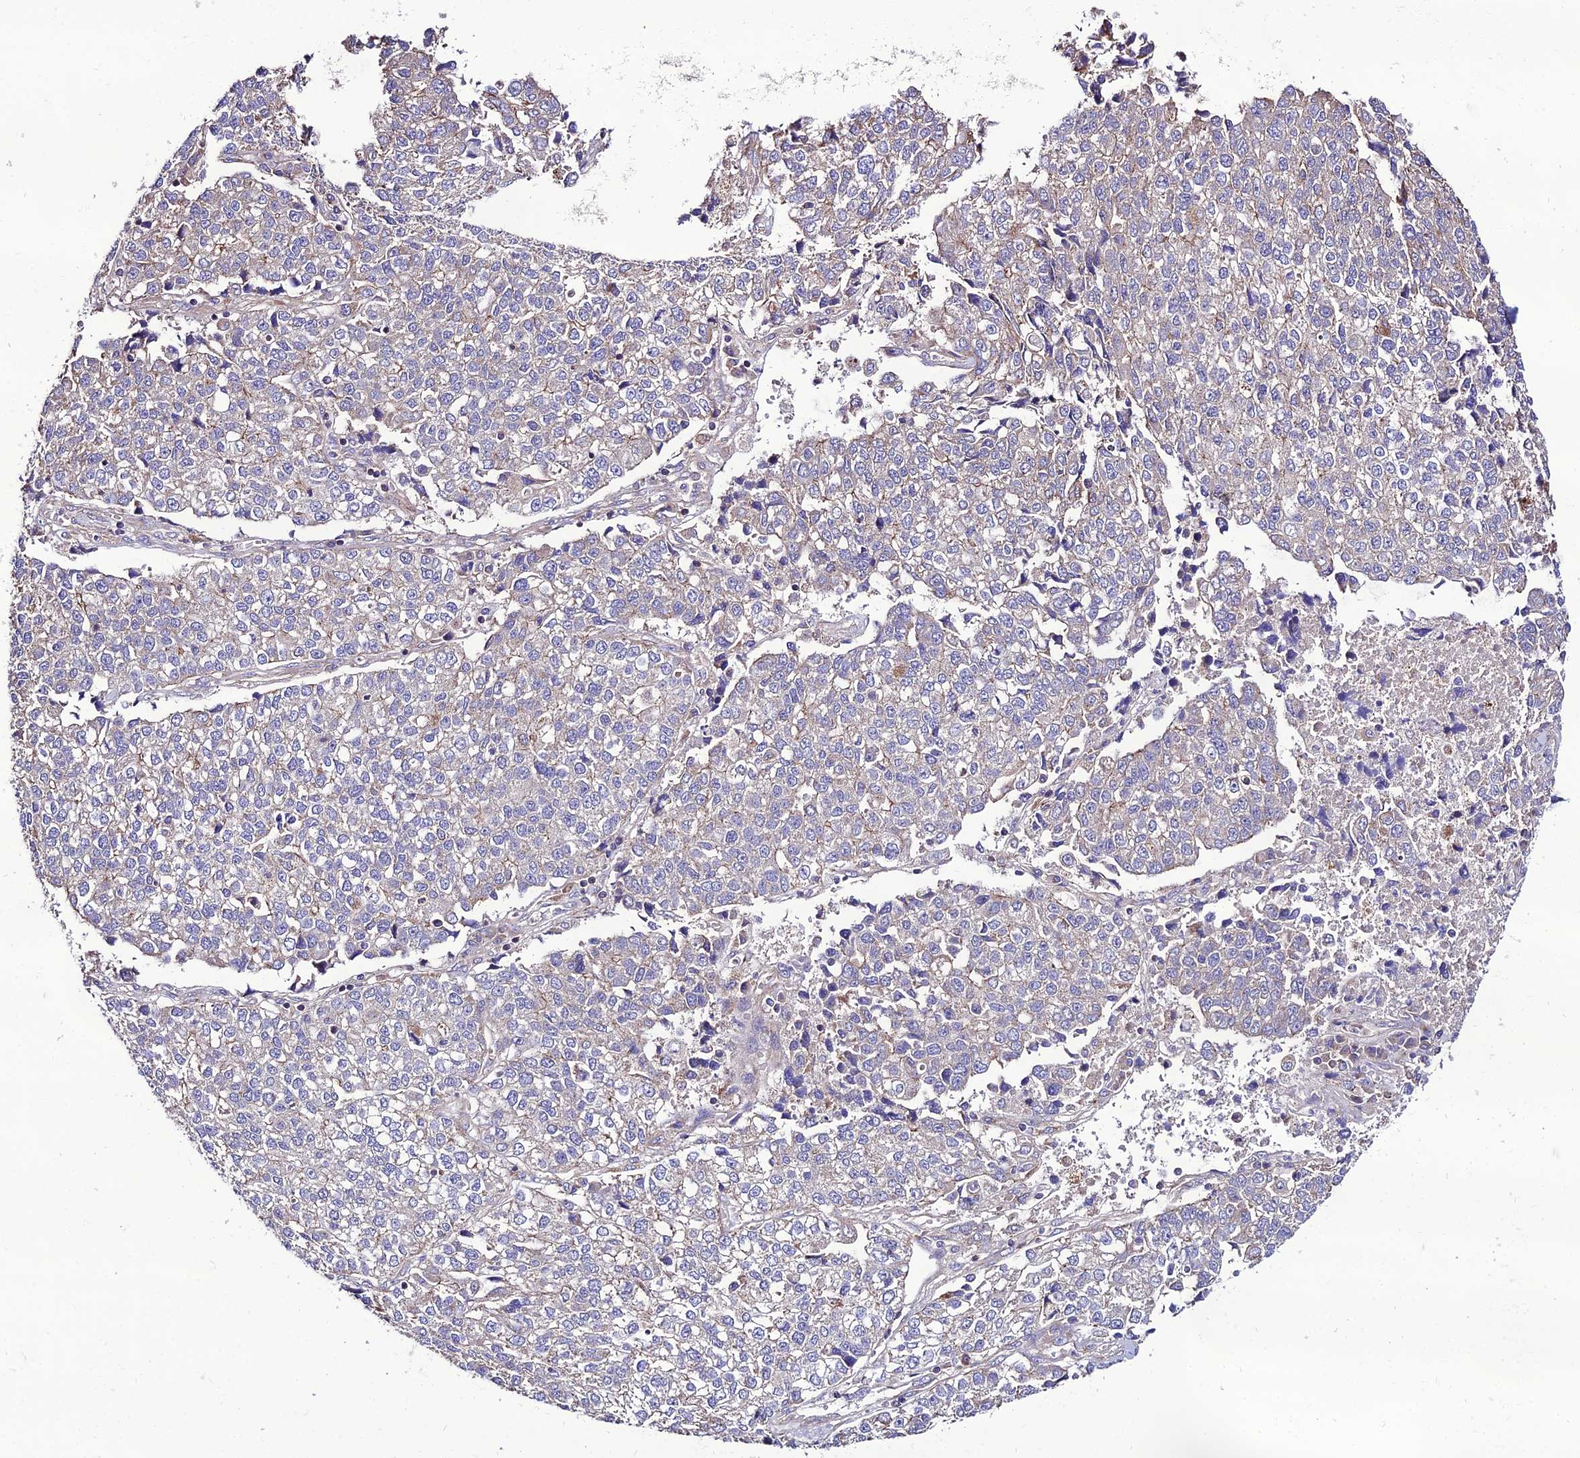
{"staining": {"intensity": "negative", "quantity": "none", "location": "none"}, "tissue": "lung cancer", "cell_type": "Tumor cells", "image_type": "cancer", "snomed": [{"axis": "morphology", "description": "Adenocarcinoma, NOS"}, {"axis": "topography", "description": "Lung"}], "caption": "Immunohistochemistry (IHC) histopathology image of neoplastic tissue: human lung cancer (adenocarcinoma) stained with DAB exhibits no significant protein expression in tumor cells. (Immunohistochemistry, brightfield microscopy, high magnification).", "gene": "PPIL3", "patient": {"sex": "male", "age": 49}}